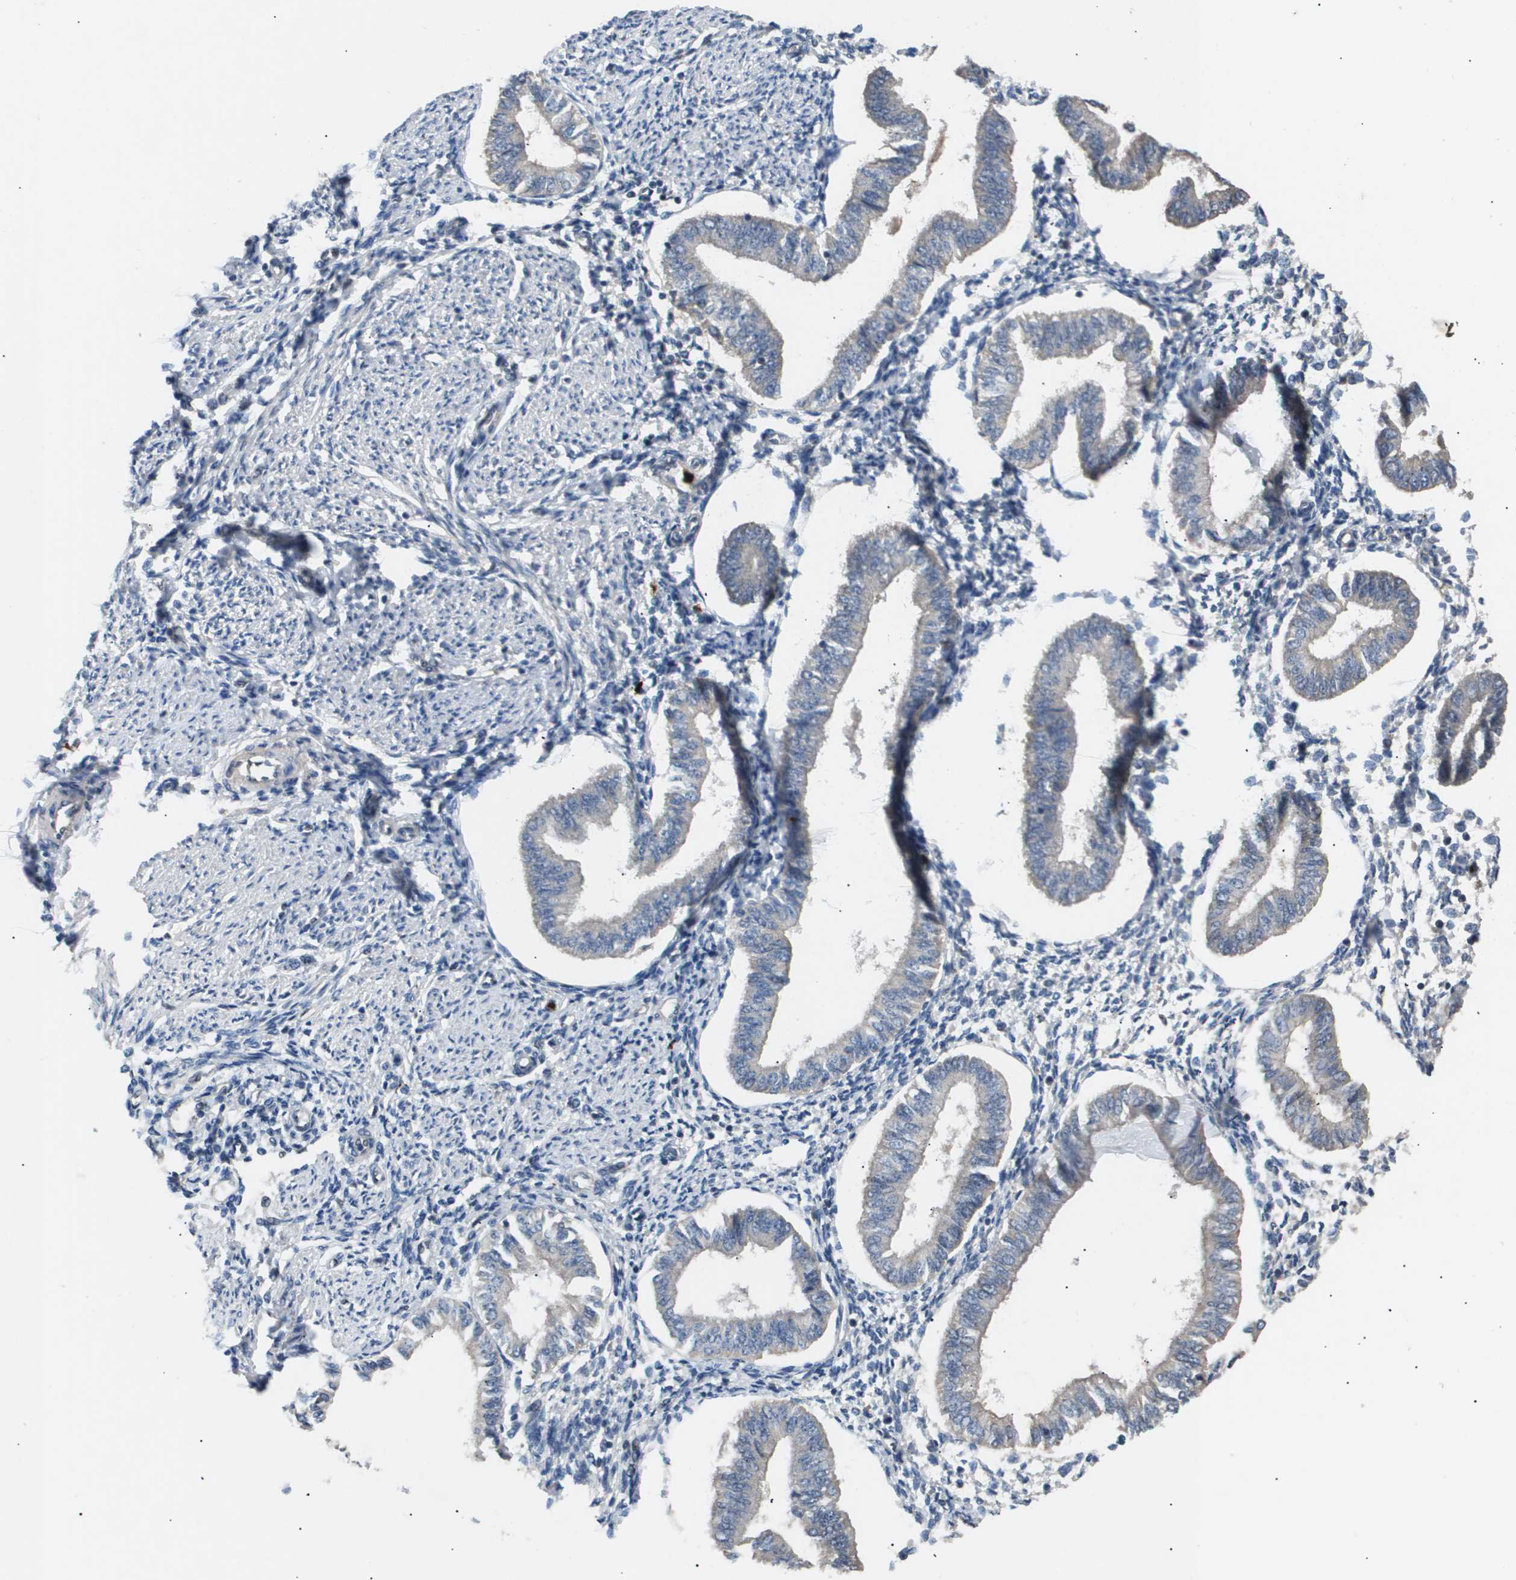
{"staining": {"intensity": "weak", "quantity": "<25%", "location": "cytoplasmic/membranous"}, "tissue": "endometrium", "cell_type": "Cells in endometrial stroma", "image_type": "normal", "snomed": [{"axis": "morphology", "description": "Normal tissue, NOS"}, {"axis": "topography", "description": "Endometrium"}], "caption": "IHC of benign endometrium shows no expression in cells in endometrial stroma.", "gene": "ERG", "patient": {"sex": "female", "age": 50}}